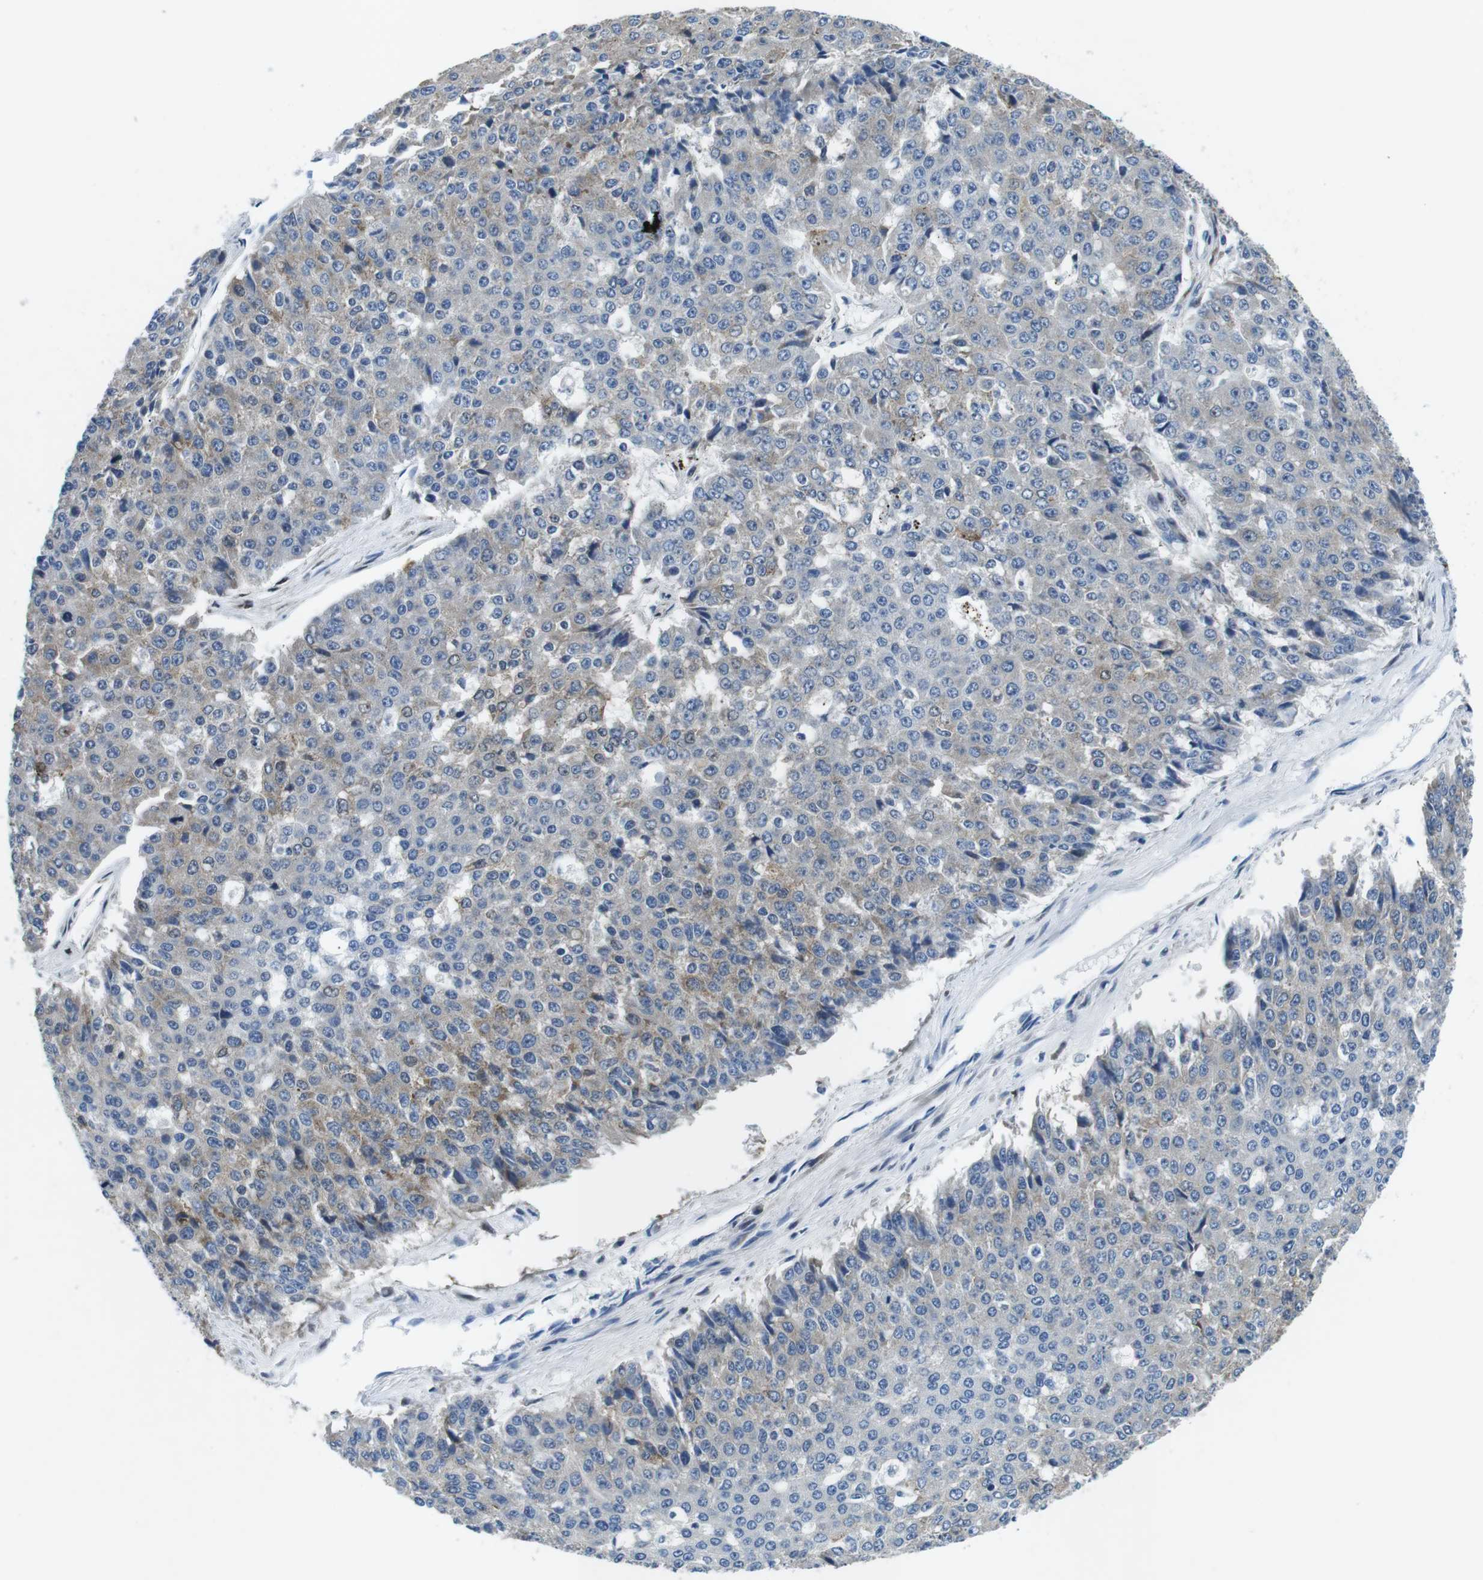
{"staining": {"intensity": "weak", "quantity": "<25%", "location": "cytoplasmic/membranous"}, "tissue": "pancreatic cancer", "cell_type": "Tumor cells", "image_type": "cancer", "snomed": [{"axis": "morphology", "description": "Adenocarcinoma, NOS"}, {"axis": "topography", "description": "Pancreas"}], "caption": "A high-resolution image shows immunohistochemistry staining of pancreatic cancer, which shows no significant staining in tumor cells. (DAB IHC with hematoxylin counter stain).", "gene": "PHLDA1", "patient": {"sex": "male", "age": 50}}